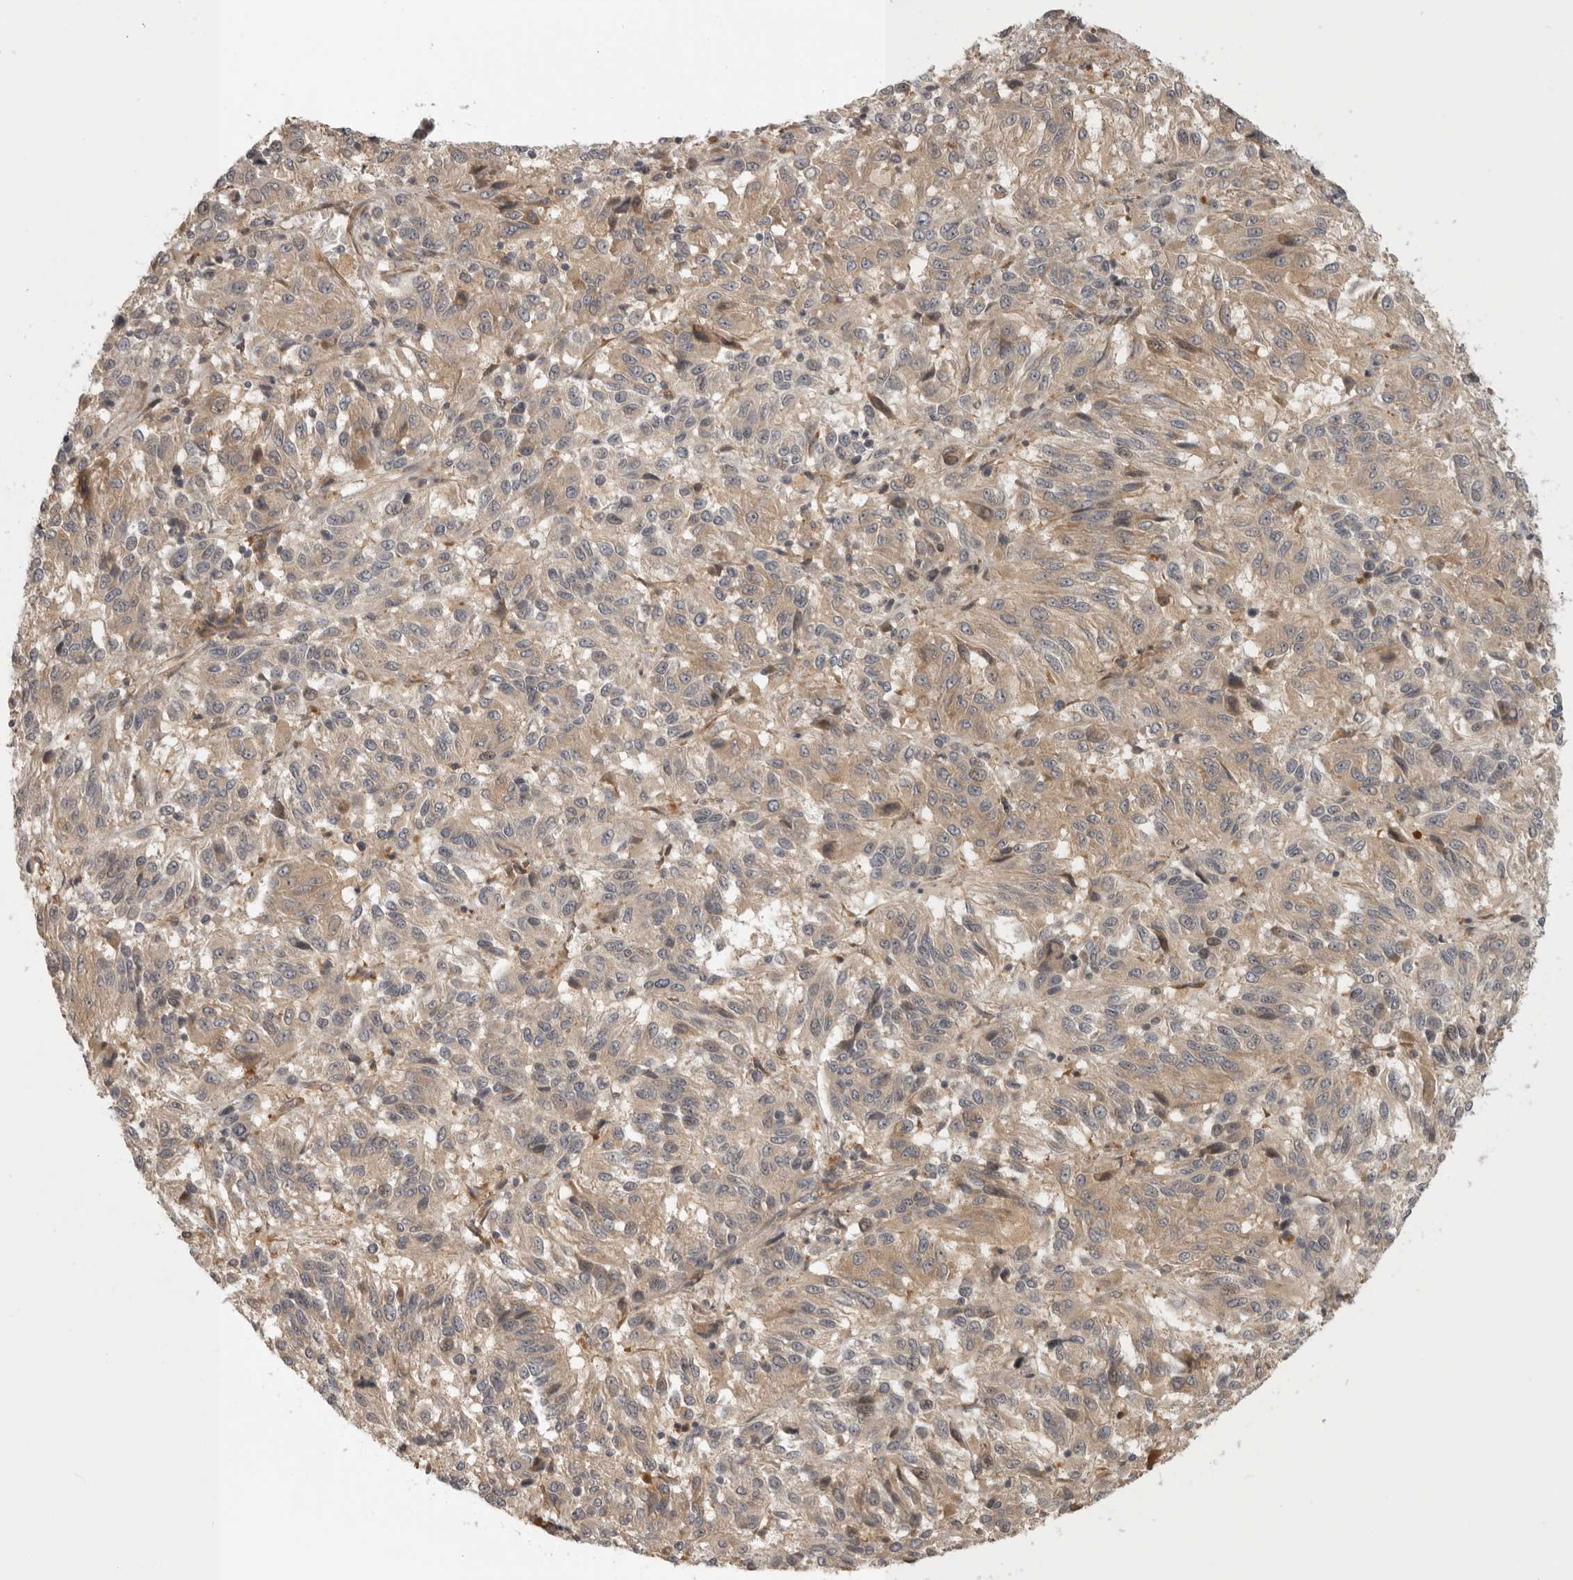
{"staining": {"intensity": "weak", "quantity": "25%-75%", "location": "cytoplasmic/membranous"}, "tissue": "melanoma", "cell_type": "Tumor cells", "image_type": "cancer", "snomed": [{"axis": "morphology", "description": "Malignant melanoma, Metastatic site"}, {"axis": "topography", "description": "Lung"}], "caption": "Human malignant melanoma (metastatic site) stained with a protein marker exhibits weak staining in tumor cells.", "gene": "CUEDC1", "patient": {"sex": "male", "age": 64}}